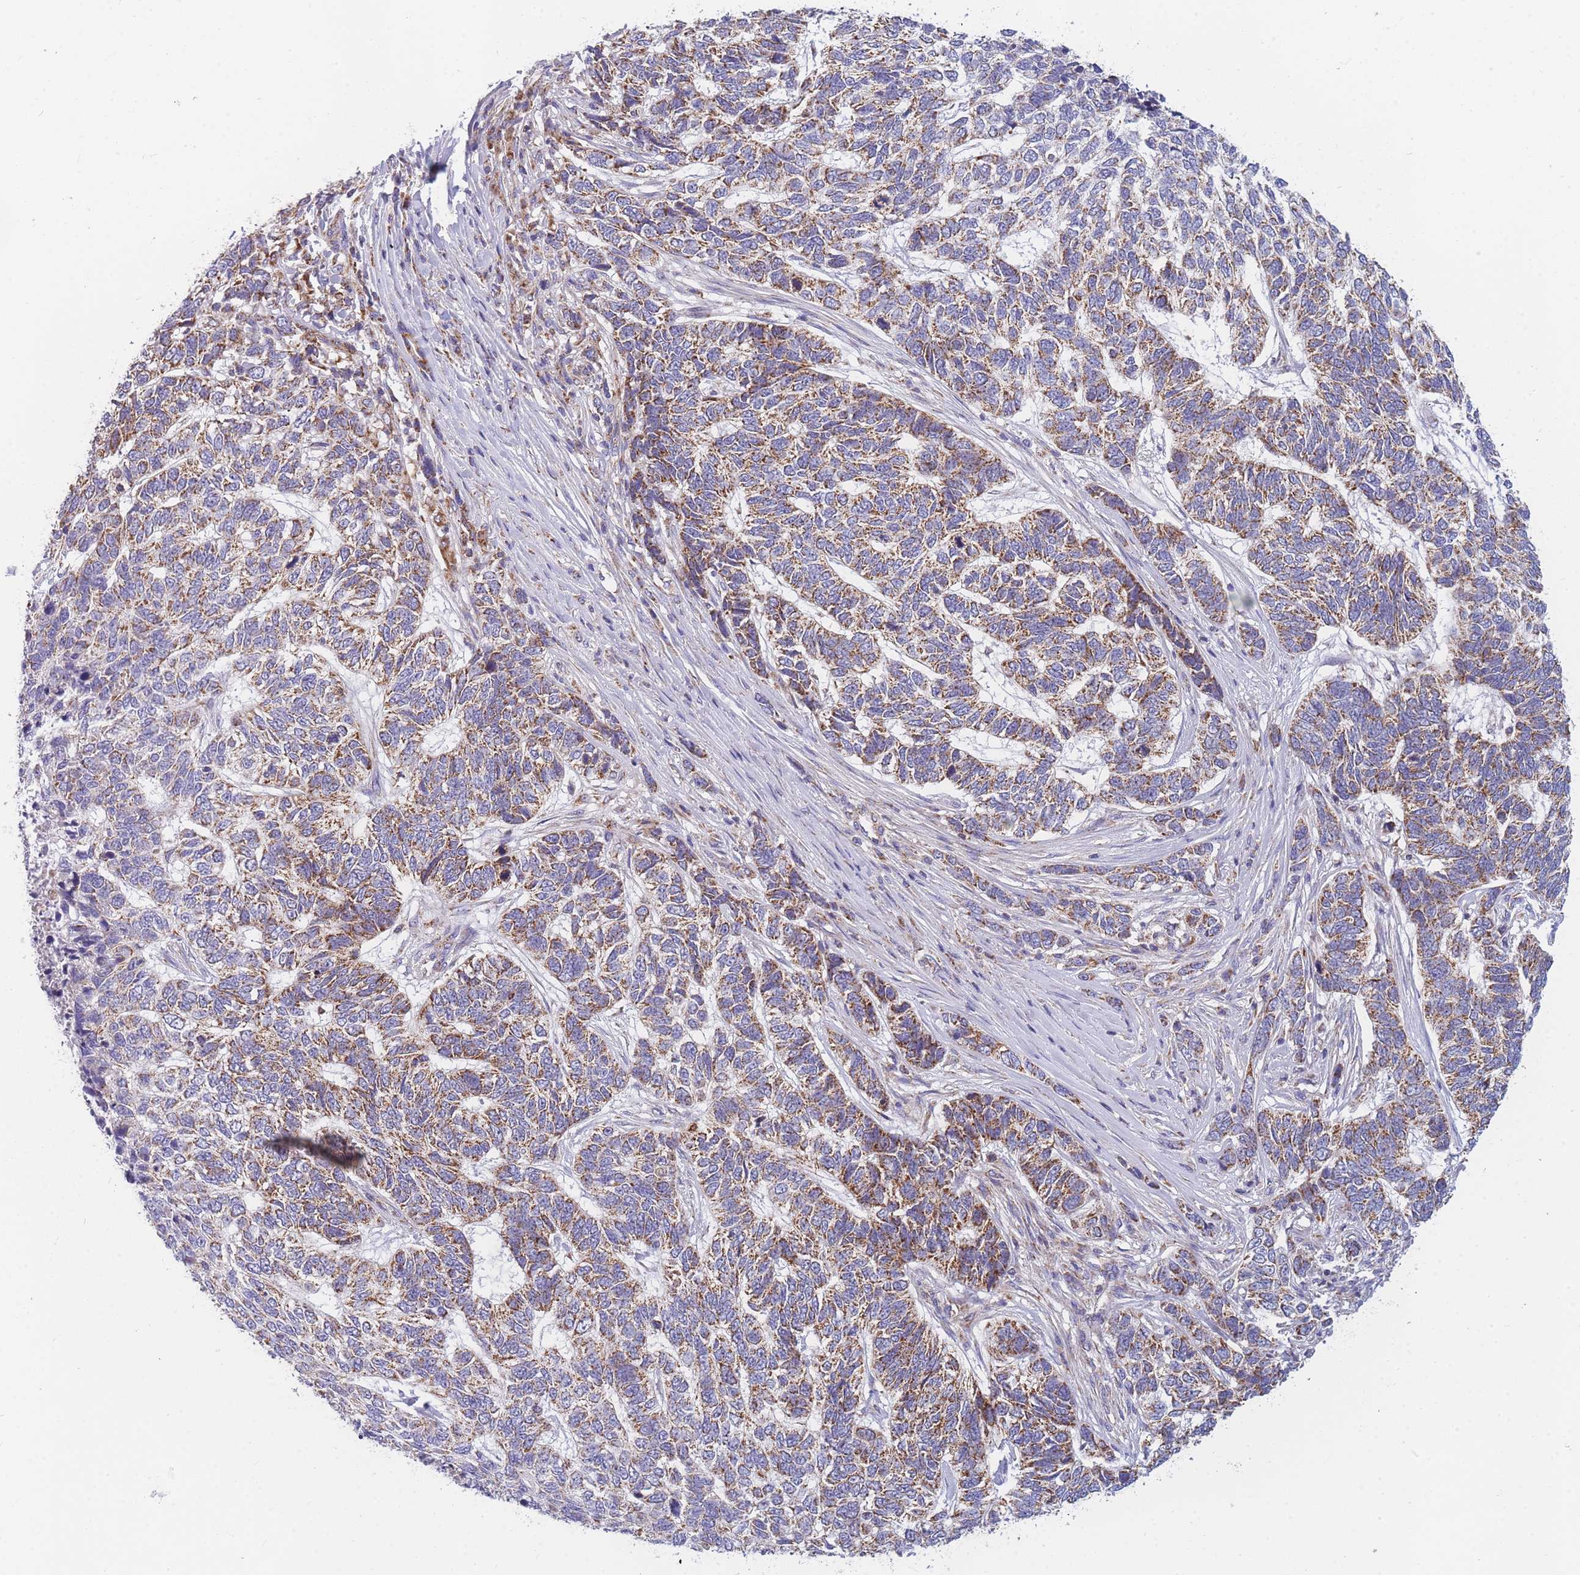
{"staining": {"intensity": "moderate", "quantity": "25%-75%", "location": "cytoplasmic/membranous"}, "tissue": "skin cancer", "cell_type": "Tumor cells", "image_type": "cancer", "snomed": [{"axis": "morphology", "description": "Basal cell carcinoma"}, {"axis": "topography", "description": "Skin"}], "caption": "Brown immunohistochemical staining in skin basal cell carcinoma displays moderate cytoplasmic/membranous positivity in about 25%-75% of tumor cells.", "gene": "MRPS11", "patient": {"sex": "female", "age": 65}}